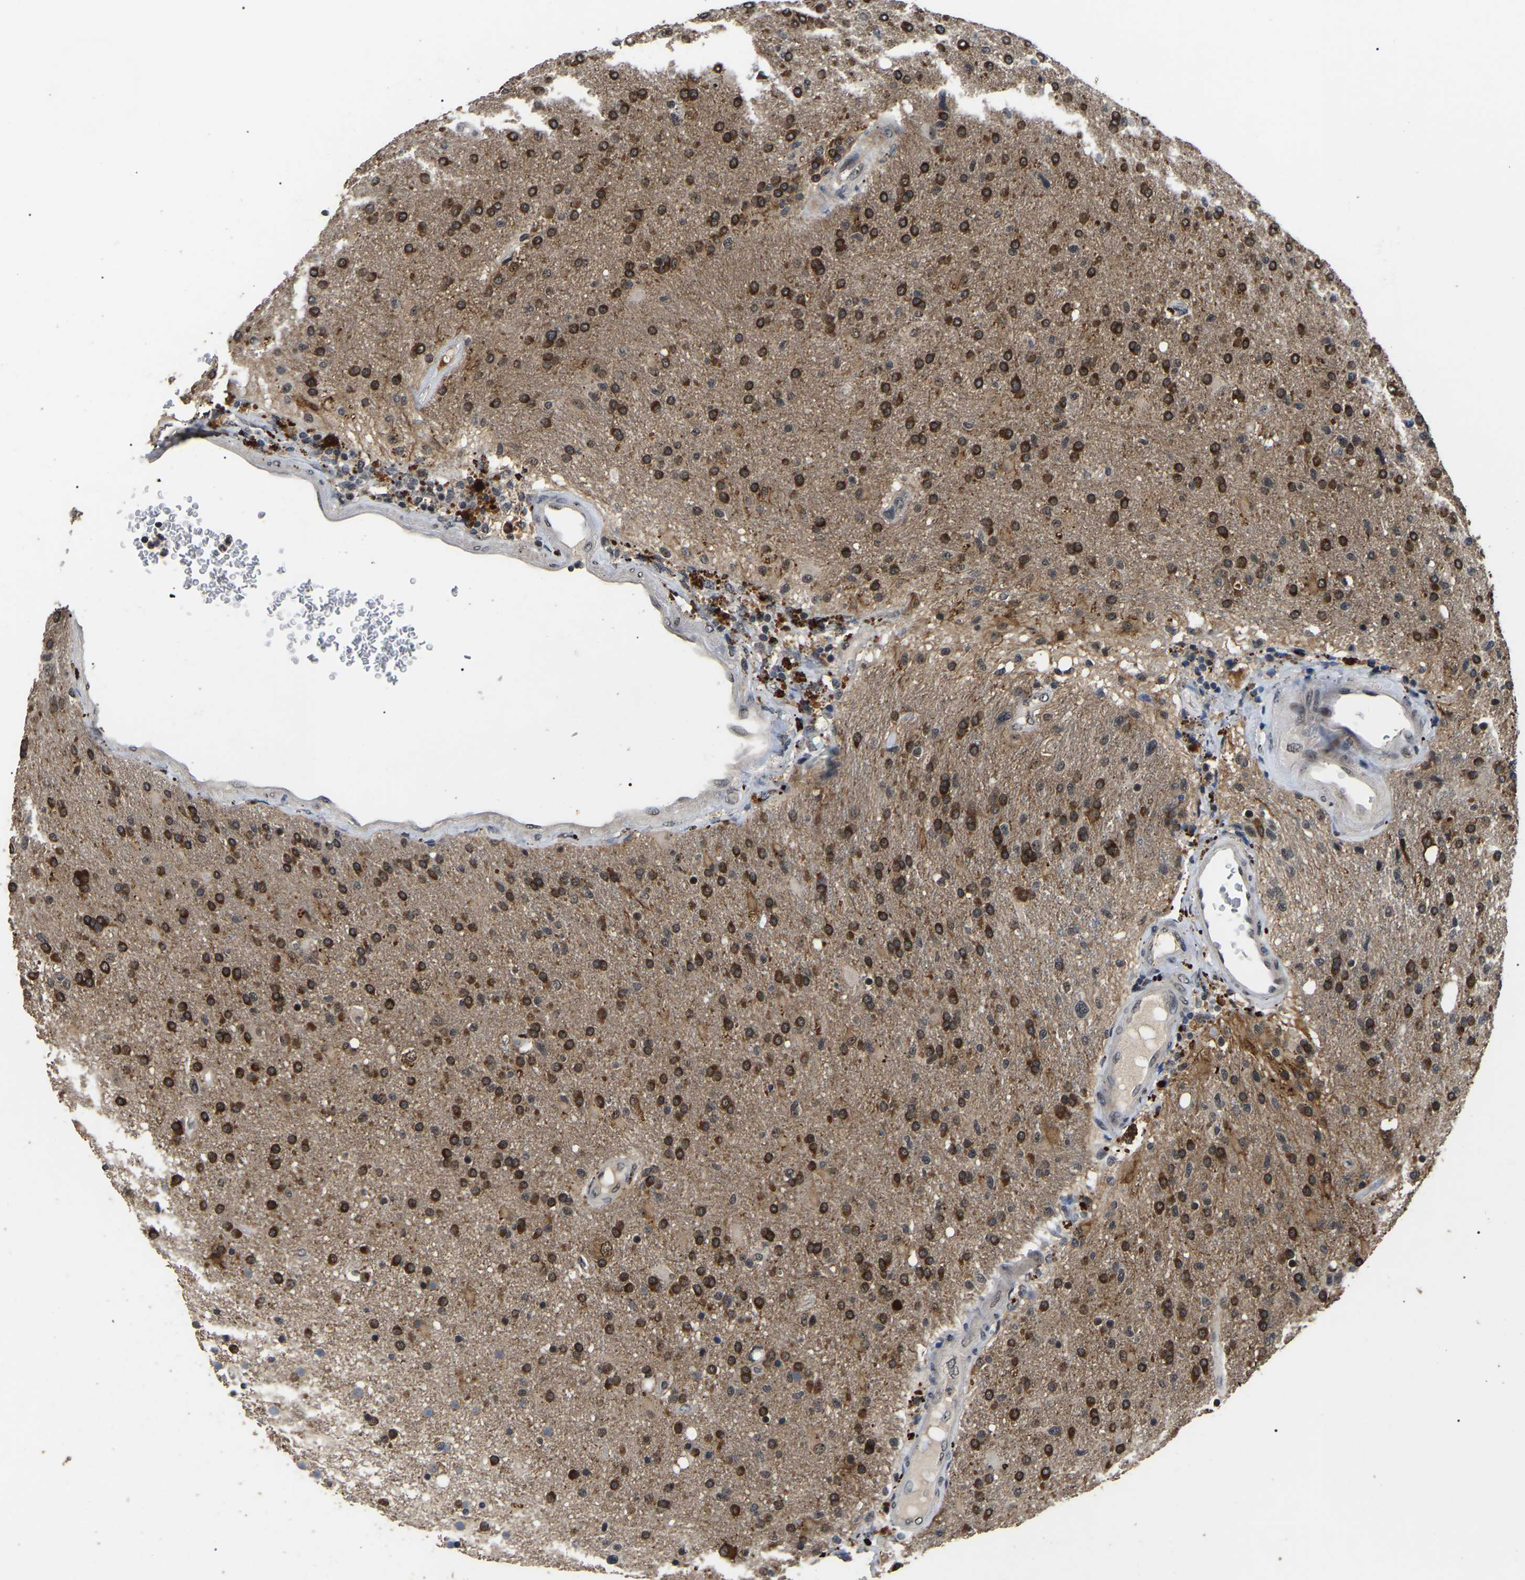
{"staining": {"intensity": "strong", "quantity": ">75%", "location": "cytoplasmic/membranous"}, "tissue": "glioma", "cell_type": "Tumor cells", "image_type": "cancer", "snomed": [{"axis": "morphology", "description": "Glioma, malignant, High grade"}, {"axis": "topography", "description": "Brain"}], "caption": "Immunohistochemistry photomicrograph of neoplastic tissue: human glioma stained using IHC shows high levels of strong protein expression localized specifically in the cytoplasmic/membranous of tumor cells, appearing as a cytoplasmic/membranous brown color.", "gene": "PPM1E", "patient": {"sex": "male", "age": 72}}